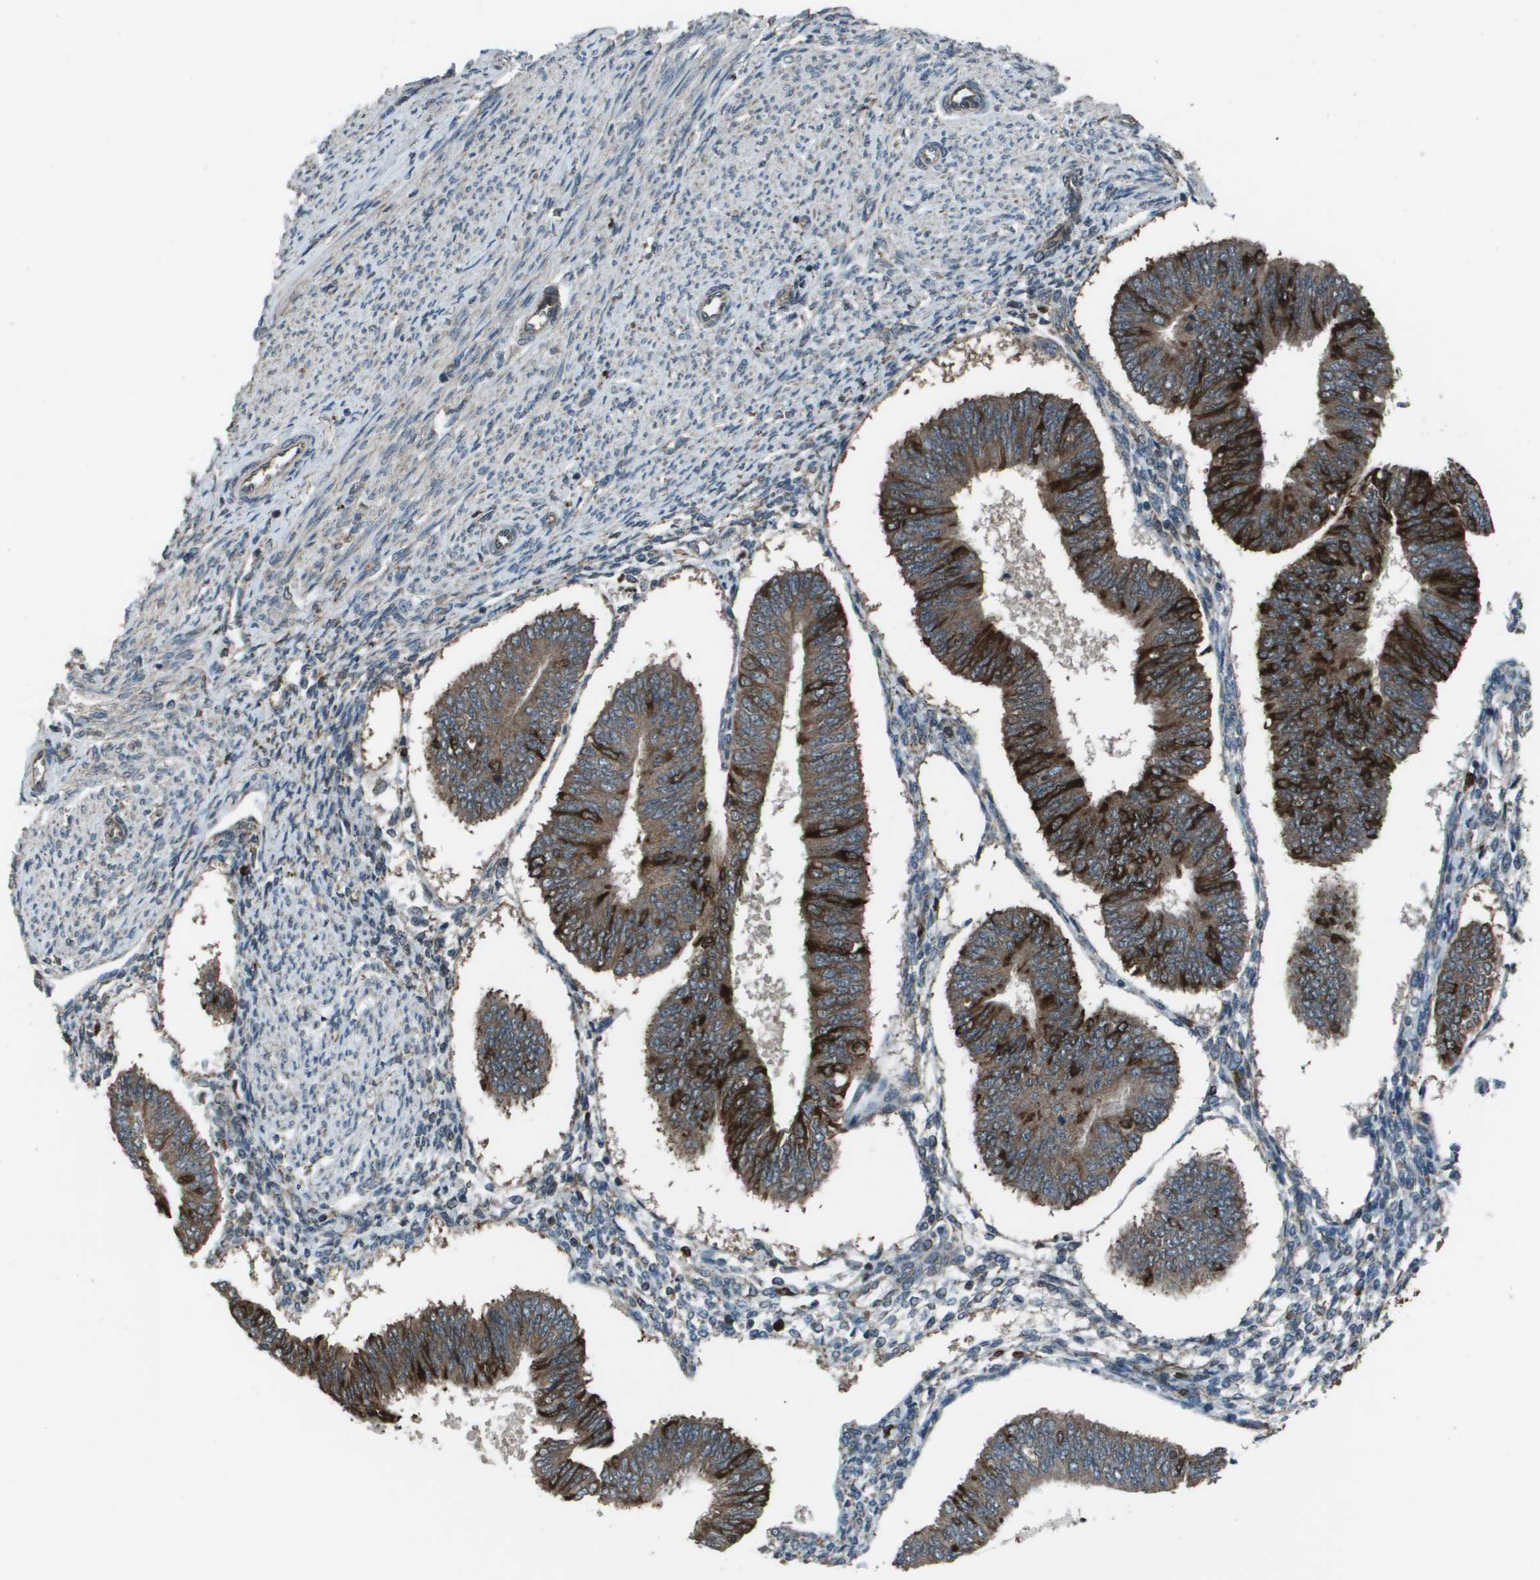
{"staining": {"intensity": "strong", "quantity": "25%-75%", "location": "cytoplasmic/membranous"}, "tissue": "endometrial cancer", "cell_type": "Tumor cells", "image_type": "cancer", "snomed": [{"axis": "morphology", "description": "Adenocarcinoma, NOS"}, {"axis": "topography", "description": "Endometrium"}], "caption": "Human adenocarcinoma (endometrial) stained with a protein marker displays strong staining in tumor cells.", "gene": "GOSR2", "patient": {"sex": "female", "age": 58}}